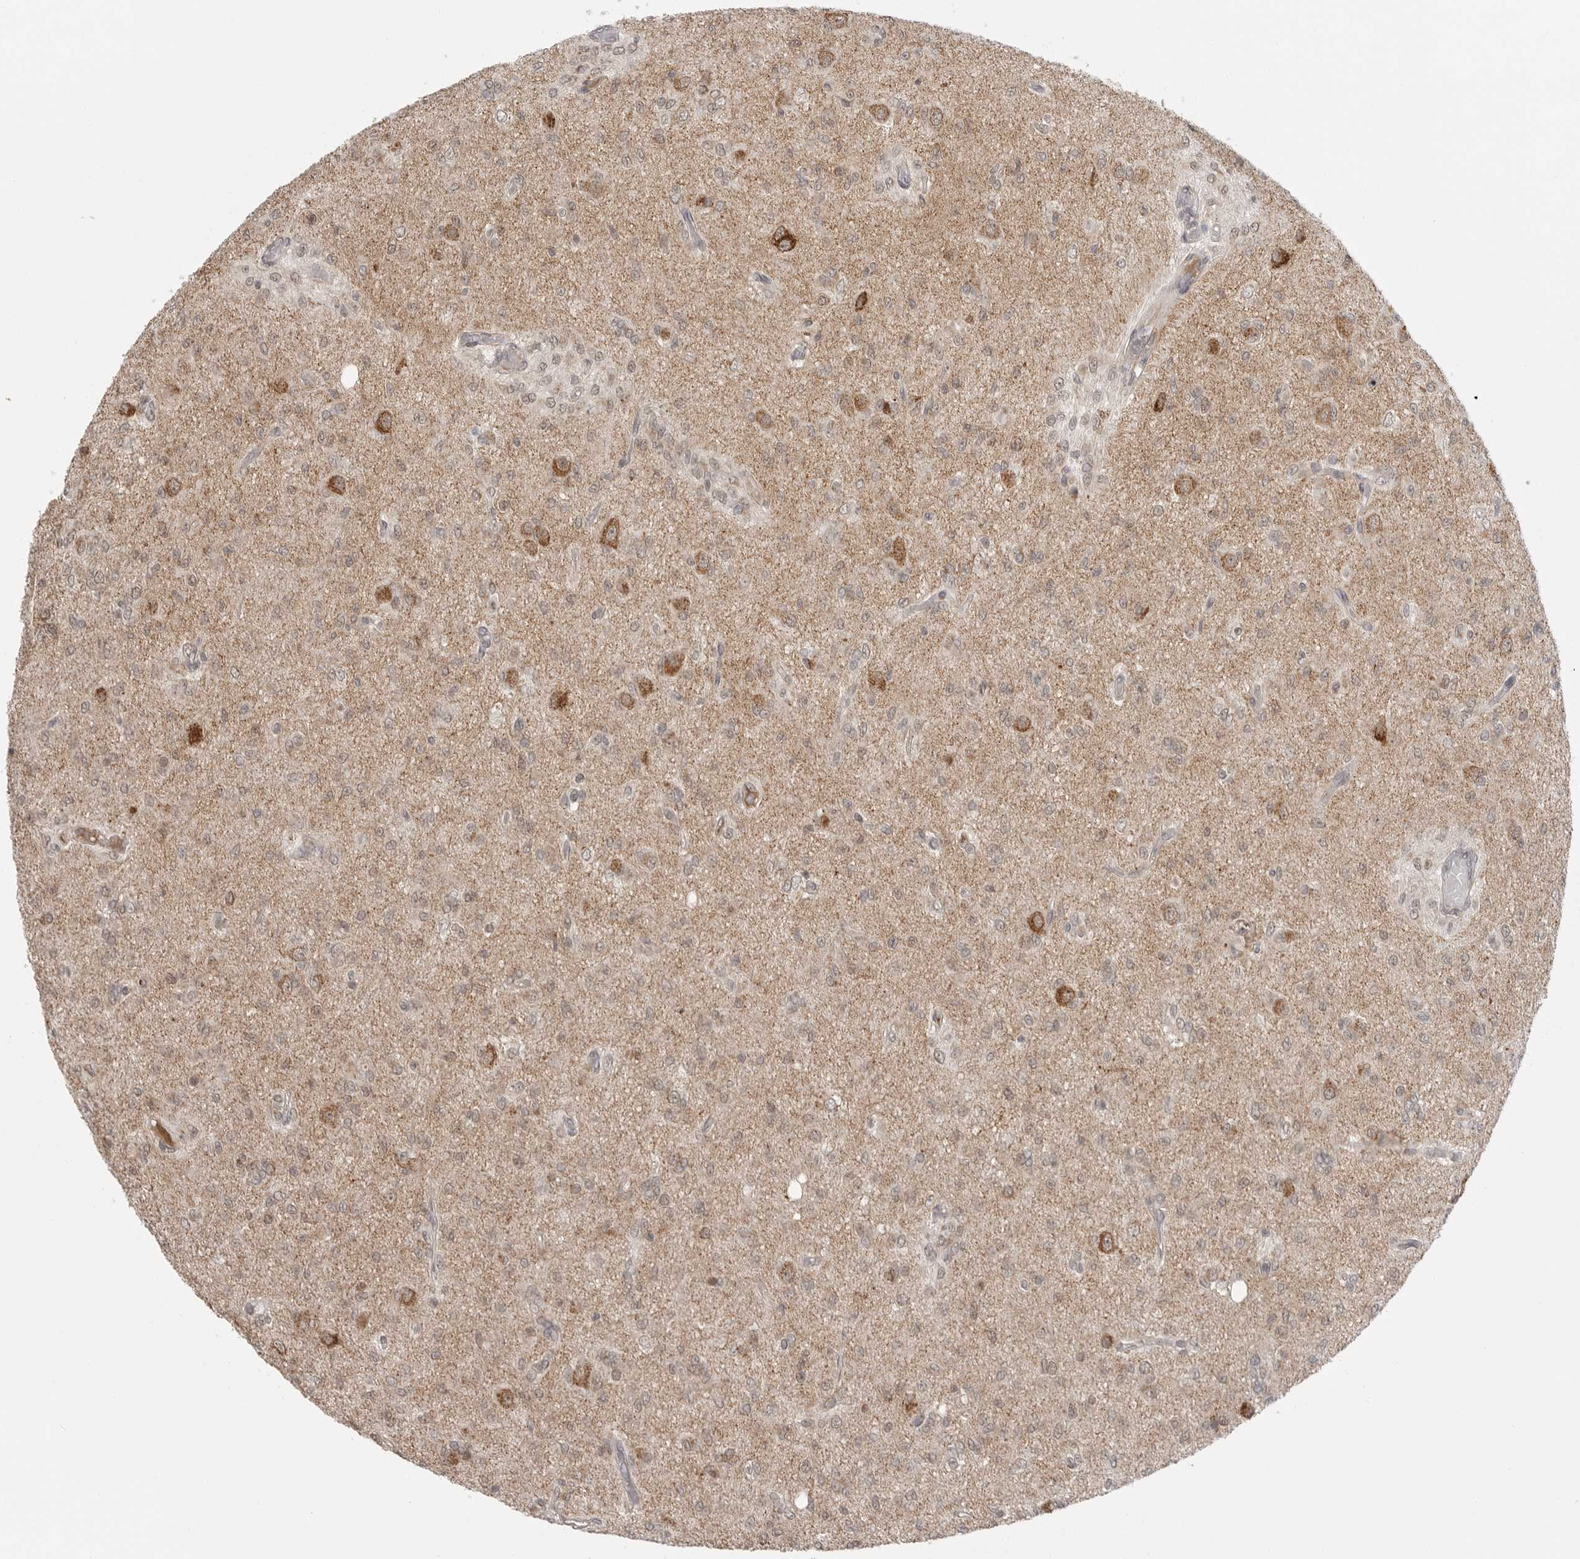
{"staining": {"intensity": "moderate", "quantity": "<25%", "location": "cytoplasmic/membranous"}, "tissue": "glioma", "cell_type": "Tumor cells", "image_type": "cancer", "snomed": [{"axis": "morphology", "description": "Glioma, malignant, High grade"}, {"axis": "topography", "description": "Brain"}], "caption": "IHC (DAB (3,3'-diaminobenzidine)) staining of human malignant high-grade glioma exhibits moderate cytoplasmic/membranous protein positivity in approximately <25% of tumor cells. The protein of interest is stained brown, and the nuclei are stained in blue (DAB IHC with brightfield microscopy, high magnification).", "gene": "KALRN", "patient": {"sex": "female", "age": 59}}